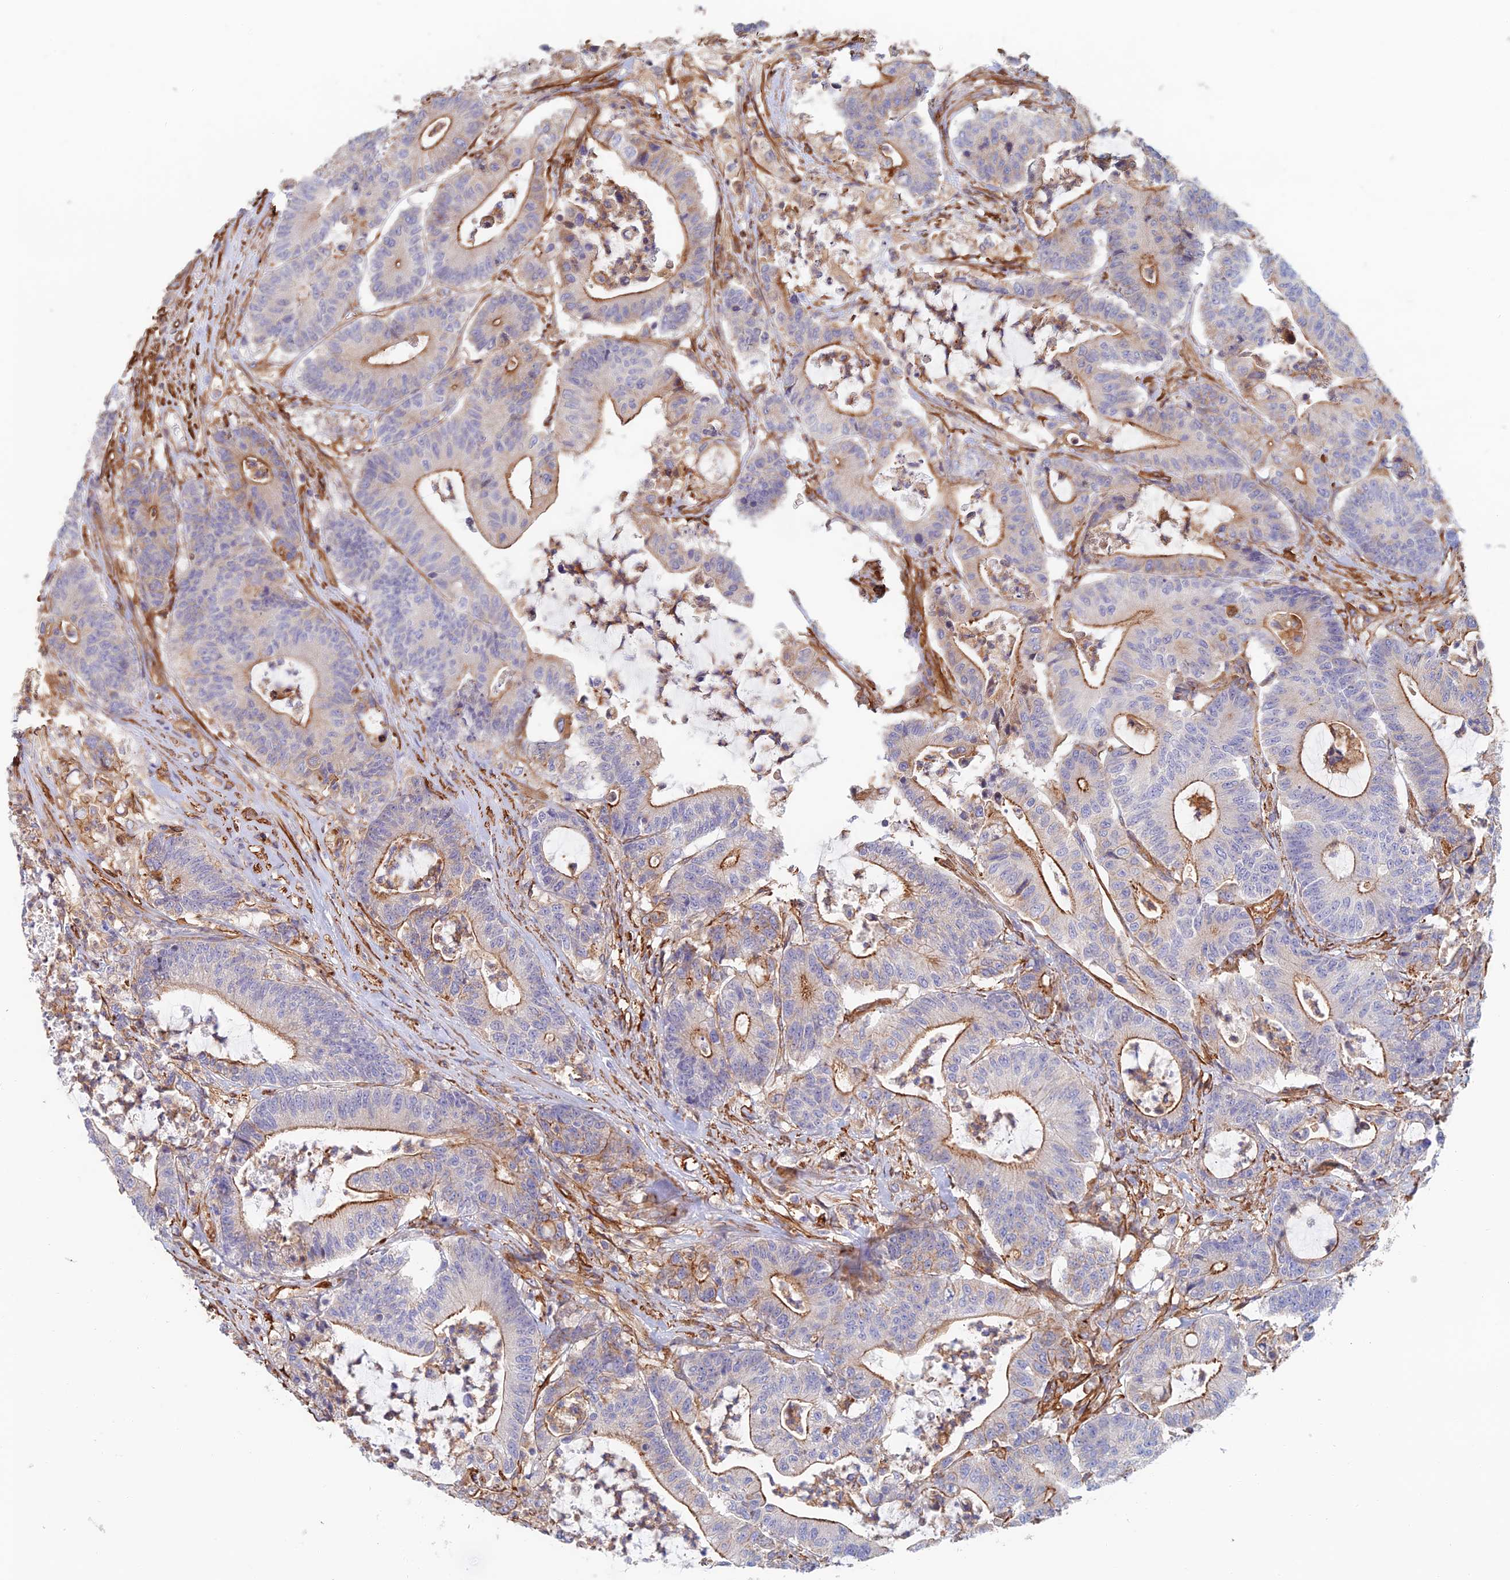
{"staining": {"intensity": "moderate", "quantity": ">75%", "location": "cytoplasmic/membranous"}, "tissue": "colorectal cancer", "cell_type": "Tumor cells", "image_type": "cancer", "snomed": [{"axis": "morphology", "description": "Adenocarcinoma, NOS"}, {"axis": "topography", "description": "Colon"}], "caption": "This image displays colorectal cancer (adenocarcinoma) stained with immunohistochemistry (IHC) to label a protein in brown. The cytoplasmic/membranous of tumor cells show moderate positivity for the protein. Nuclei are counter-stained blue.", "gene": "PAK4", "patient": {"sex": "female", "age": 84}}